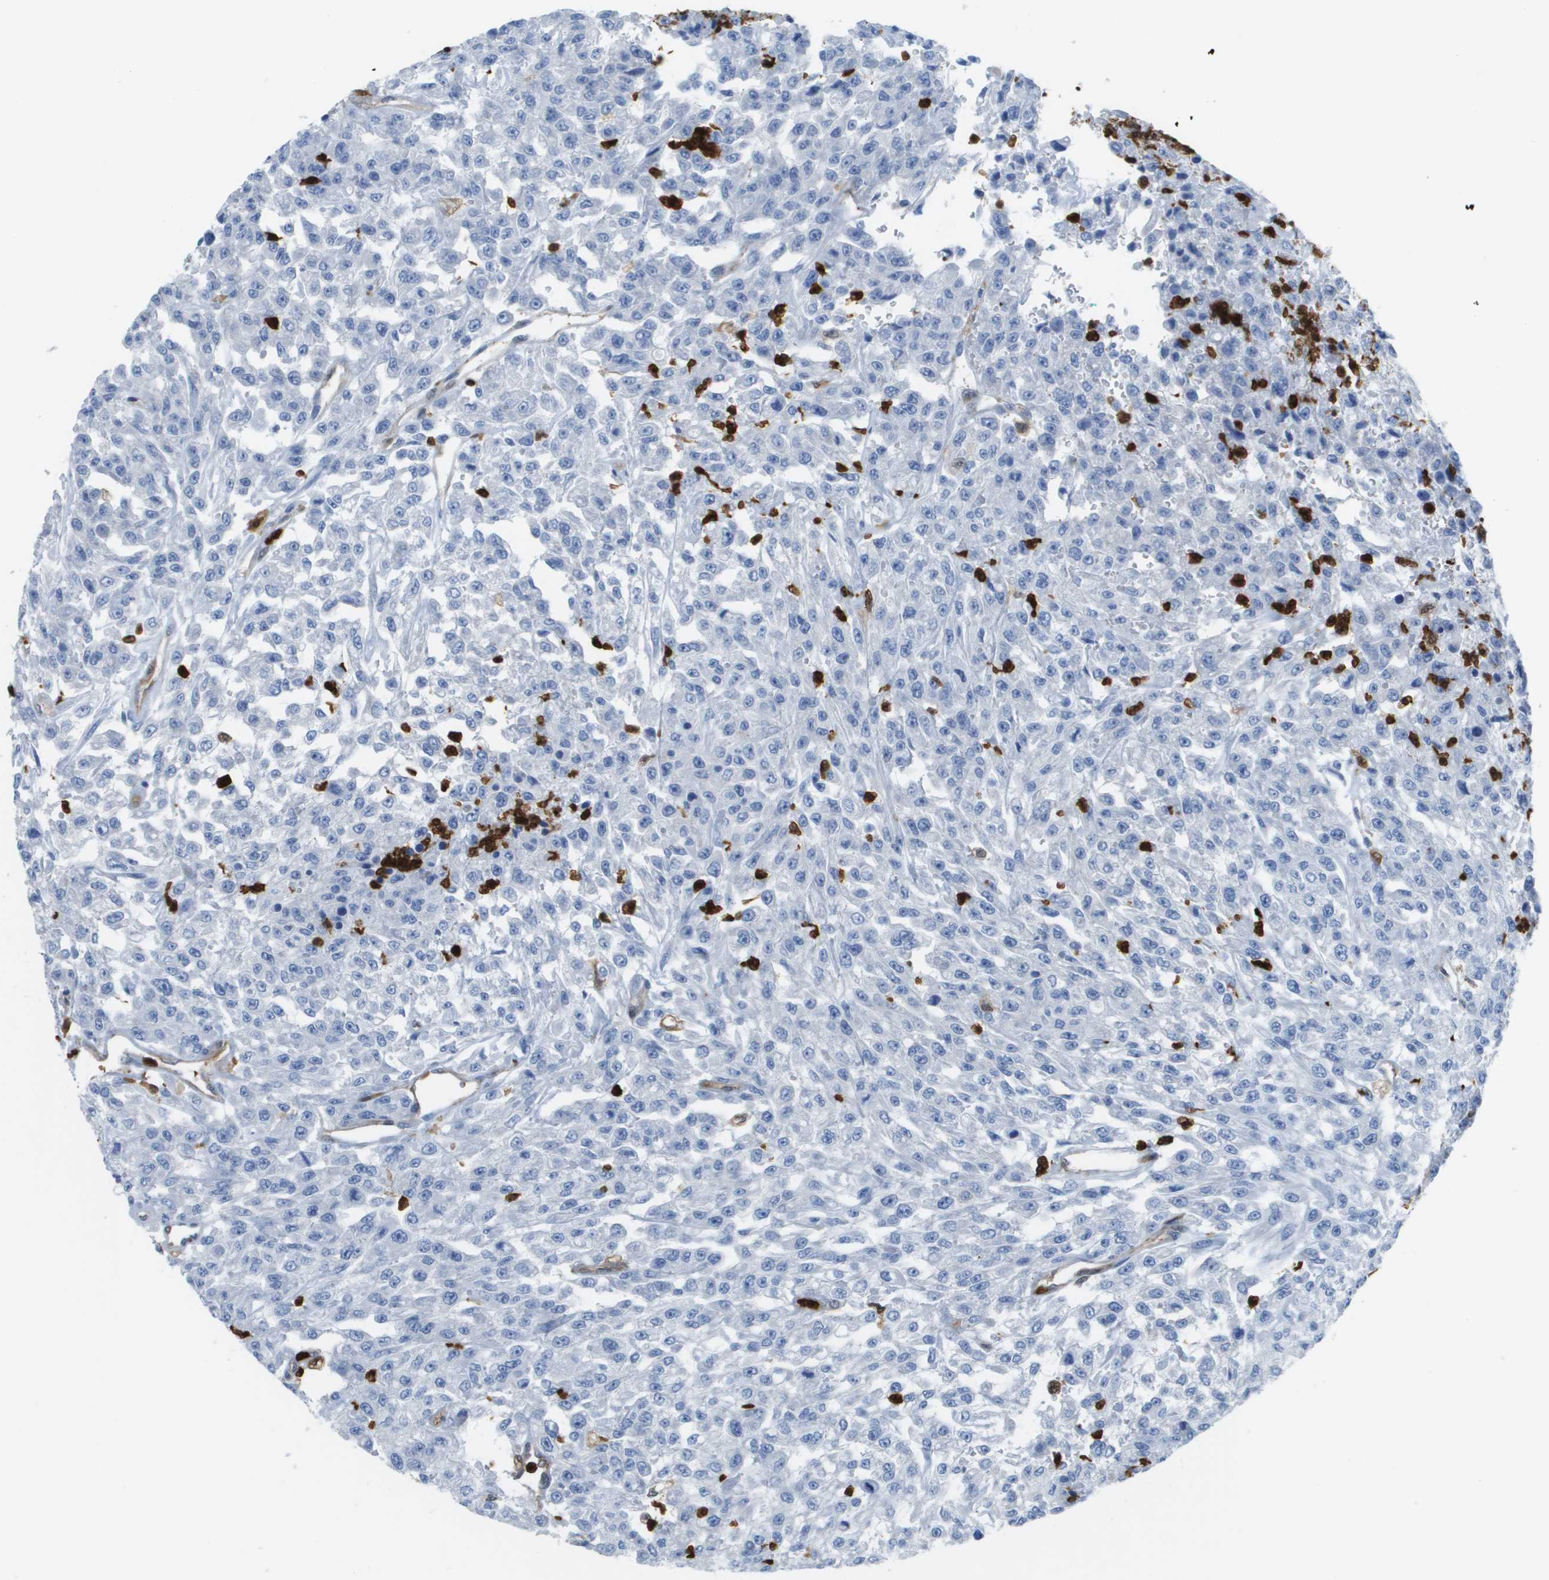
{"staining": {"intensity": "negative", "quantity": "none", "location": "none"}, "tissue": "urothelial cancer", "cell_type": "Tumor cells", "image_type": "cancer", "snomed": [{"axis": "morphology", "description": "Urothelial carcinoma, High grade"}, {"axis": "topography", "description": "Urinary bladder"}], "caption": "Tumor cells are negative for brown protein staining in high-grade urothelial carcinoma. Nuclei are stained in blue.", "gene": "DOCK5", "patient": {"sex": "male", "age": 46}}